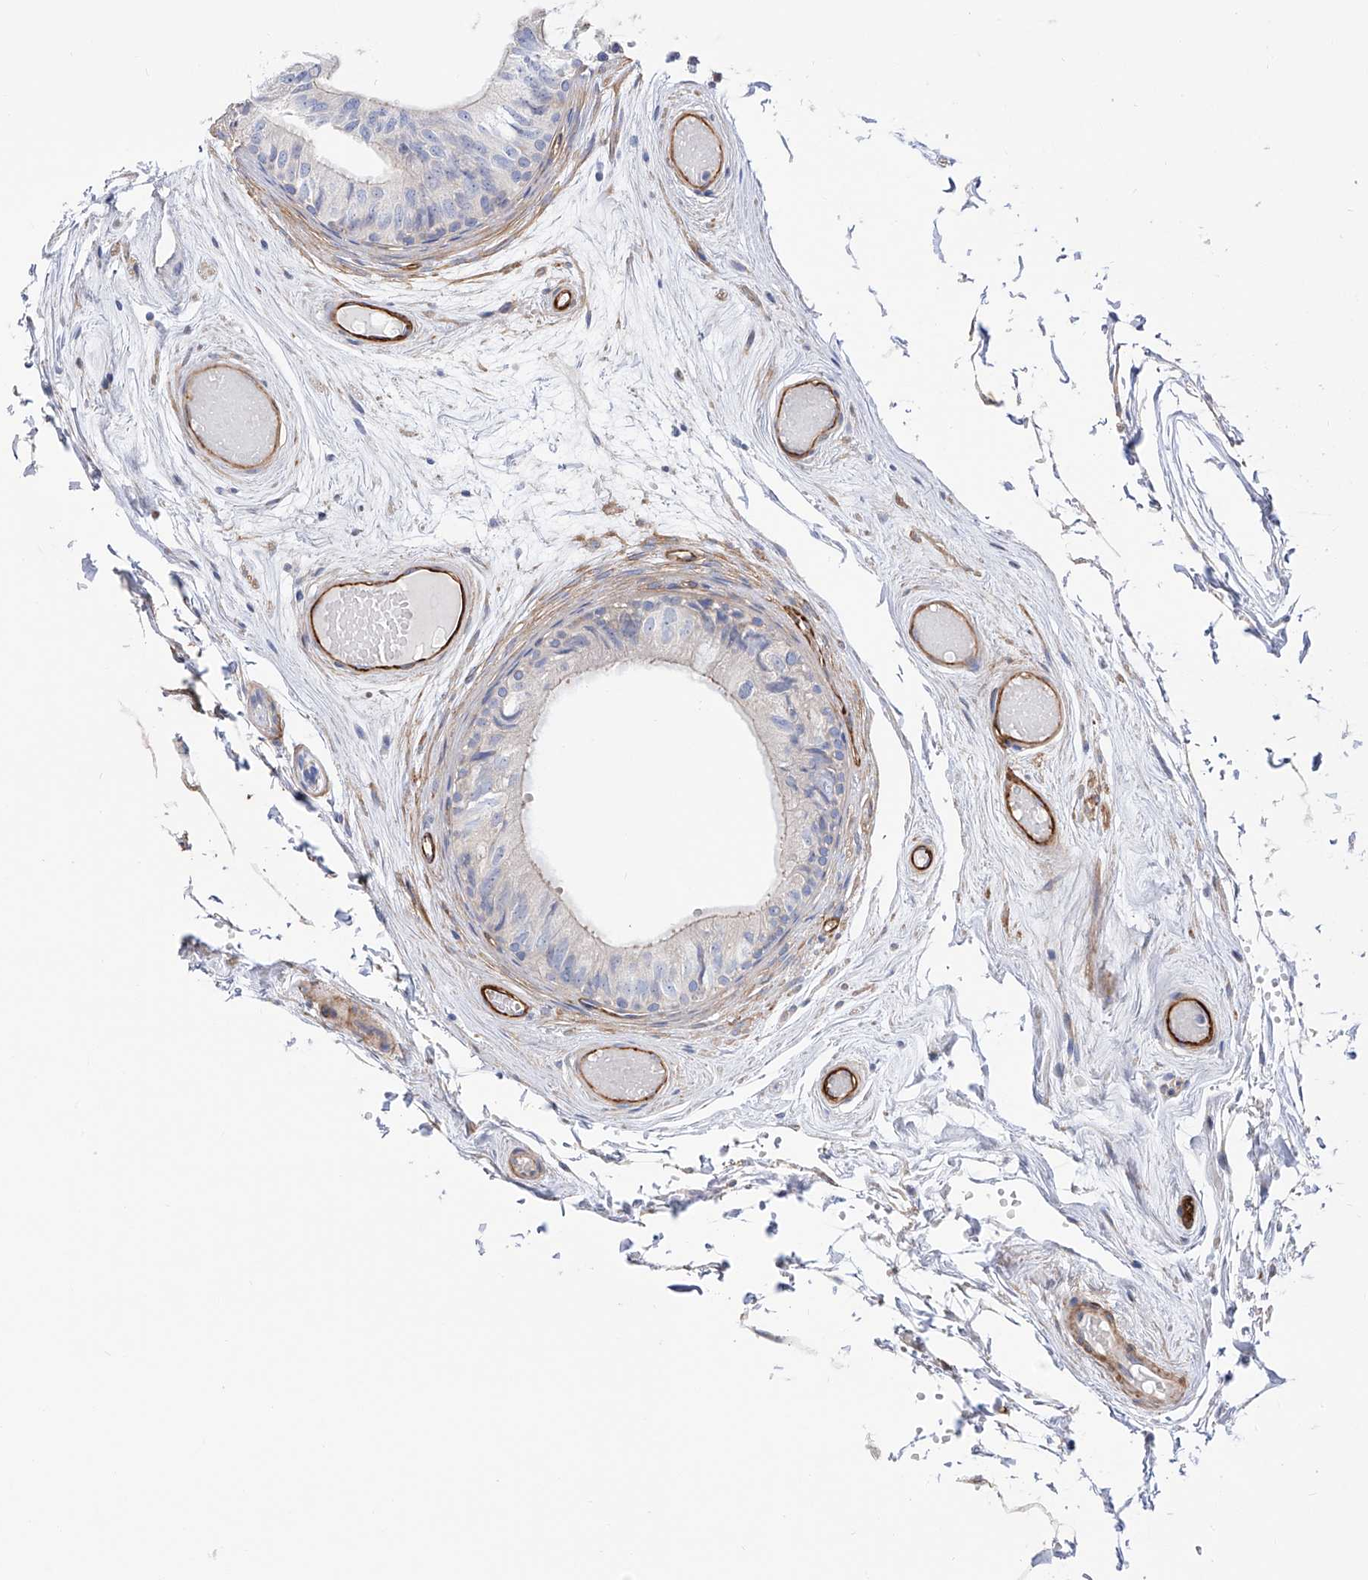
{"staining": {"intensity": "negative", "quantity": "none", "location": "none"}, "tissue": "epididymis", "cell_type": "Glandular cells", "image_type": "normal", "snomed": [{"axis": "morphology", "description": "Normal tissue, NOS"}, {"axis": "topography", "description": "Epididymis"}], "caption": "High power microscopy histopathology image of an immunohistochemistry histopathology image of benign epididymis, revealing no significant positivity in glandular cells.", "gene": "LCA5", "patient": {"sex": "male", "age": 79}}